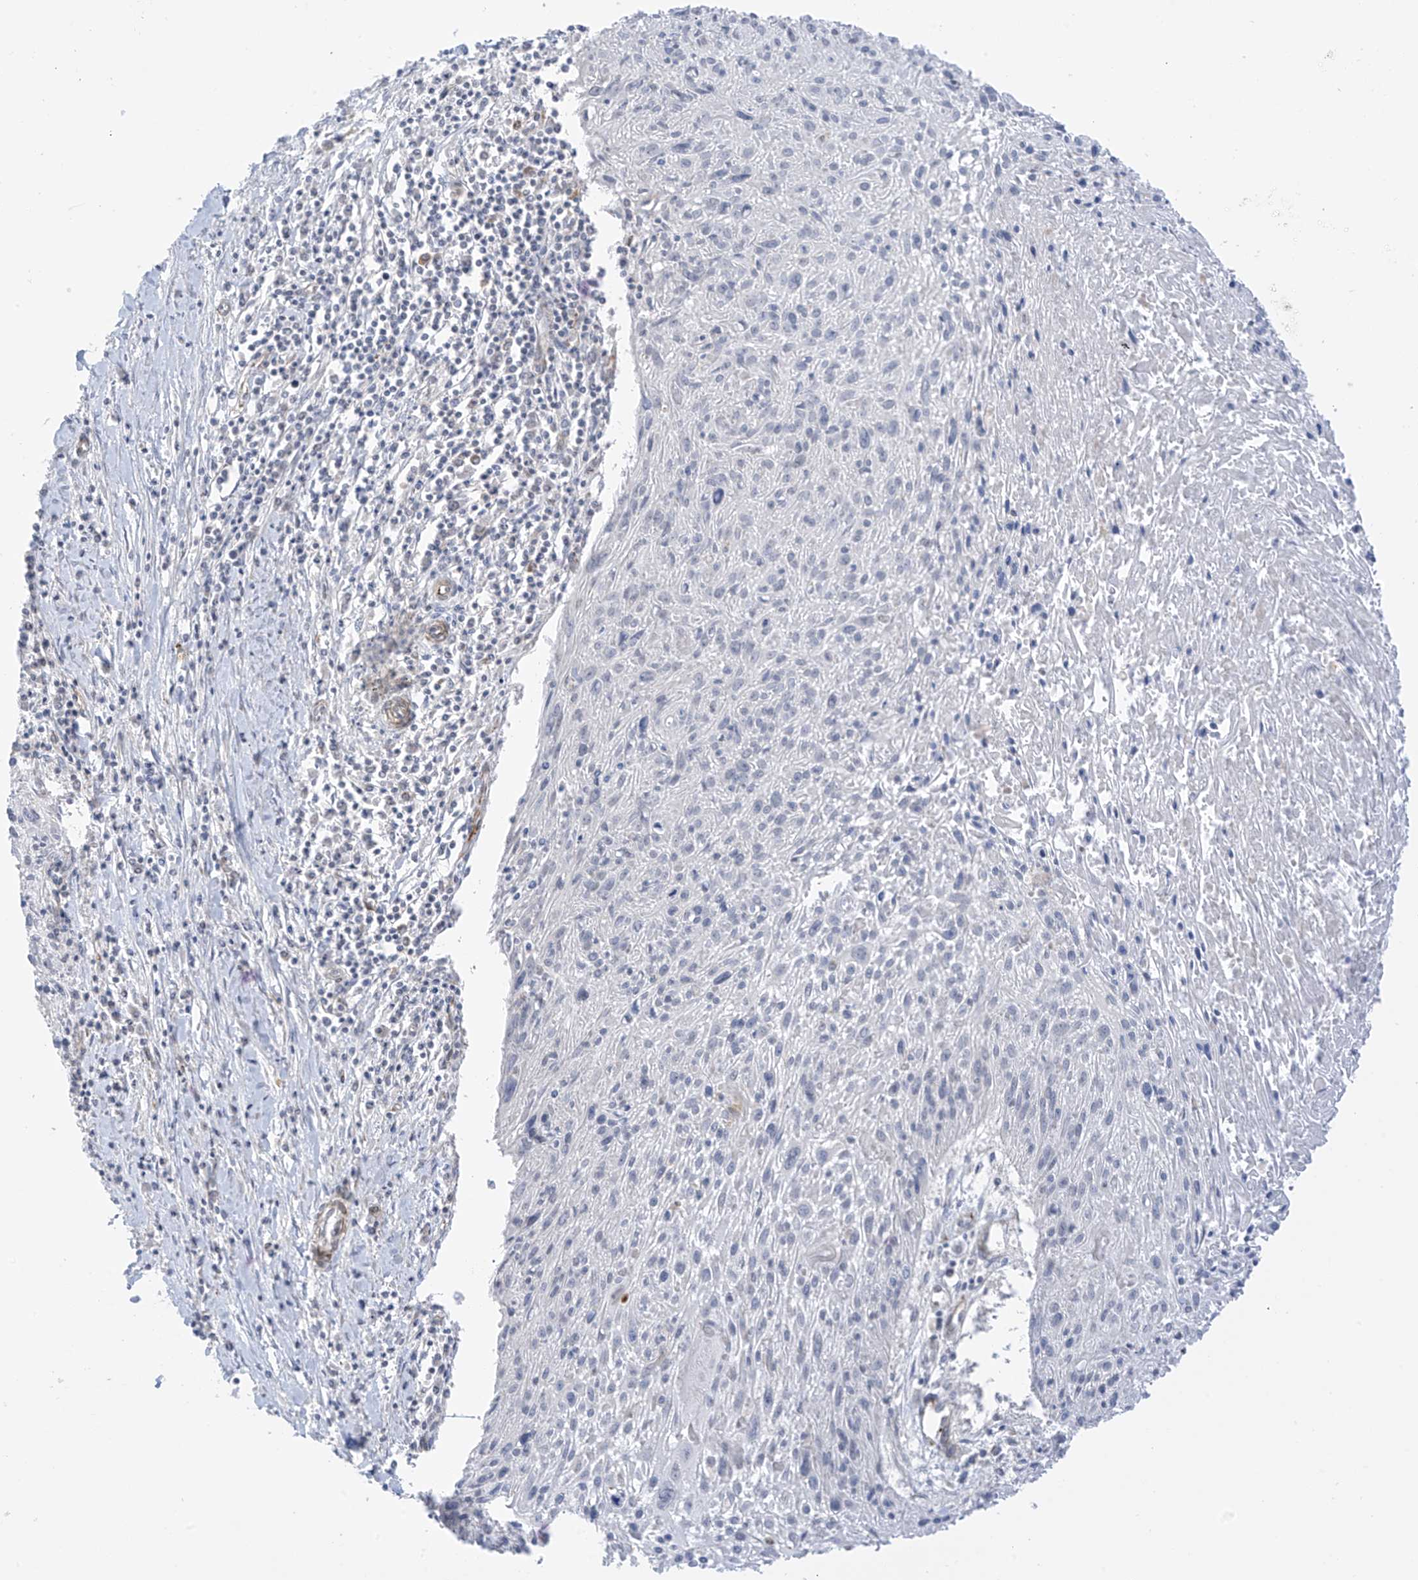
{"staining": {"intensity": "negative", "quantity": "none", "location": "none"}, "tissue": "cervical cancer", "cell_type": "Tumor cells", "image_type": "cancer", "snomed": [{"axis": "morphology", "description": "Squamous cell carcinoma, NOS"}, {"axis": "topography", "description": "Cervix"}], "caption": "Cervical cancer (squamous cell carcinoma) stained for a protein using IHC exhibits no staining tumor cells.", "gene": "HS6ST2", "patient": {"sex": "female", "age": 51}}